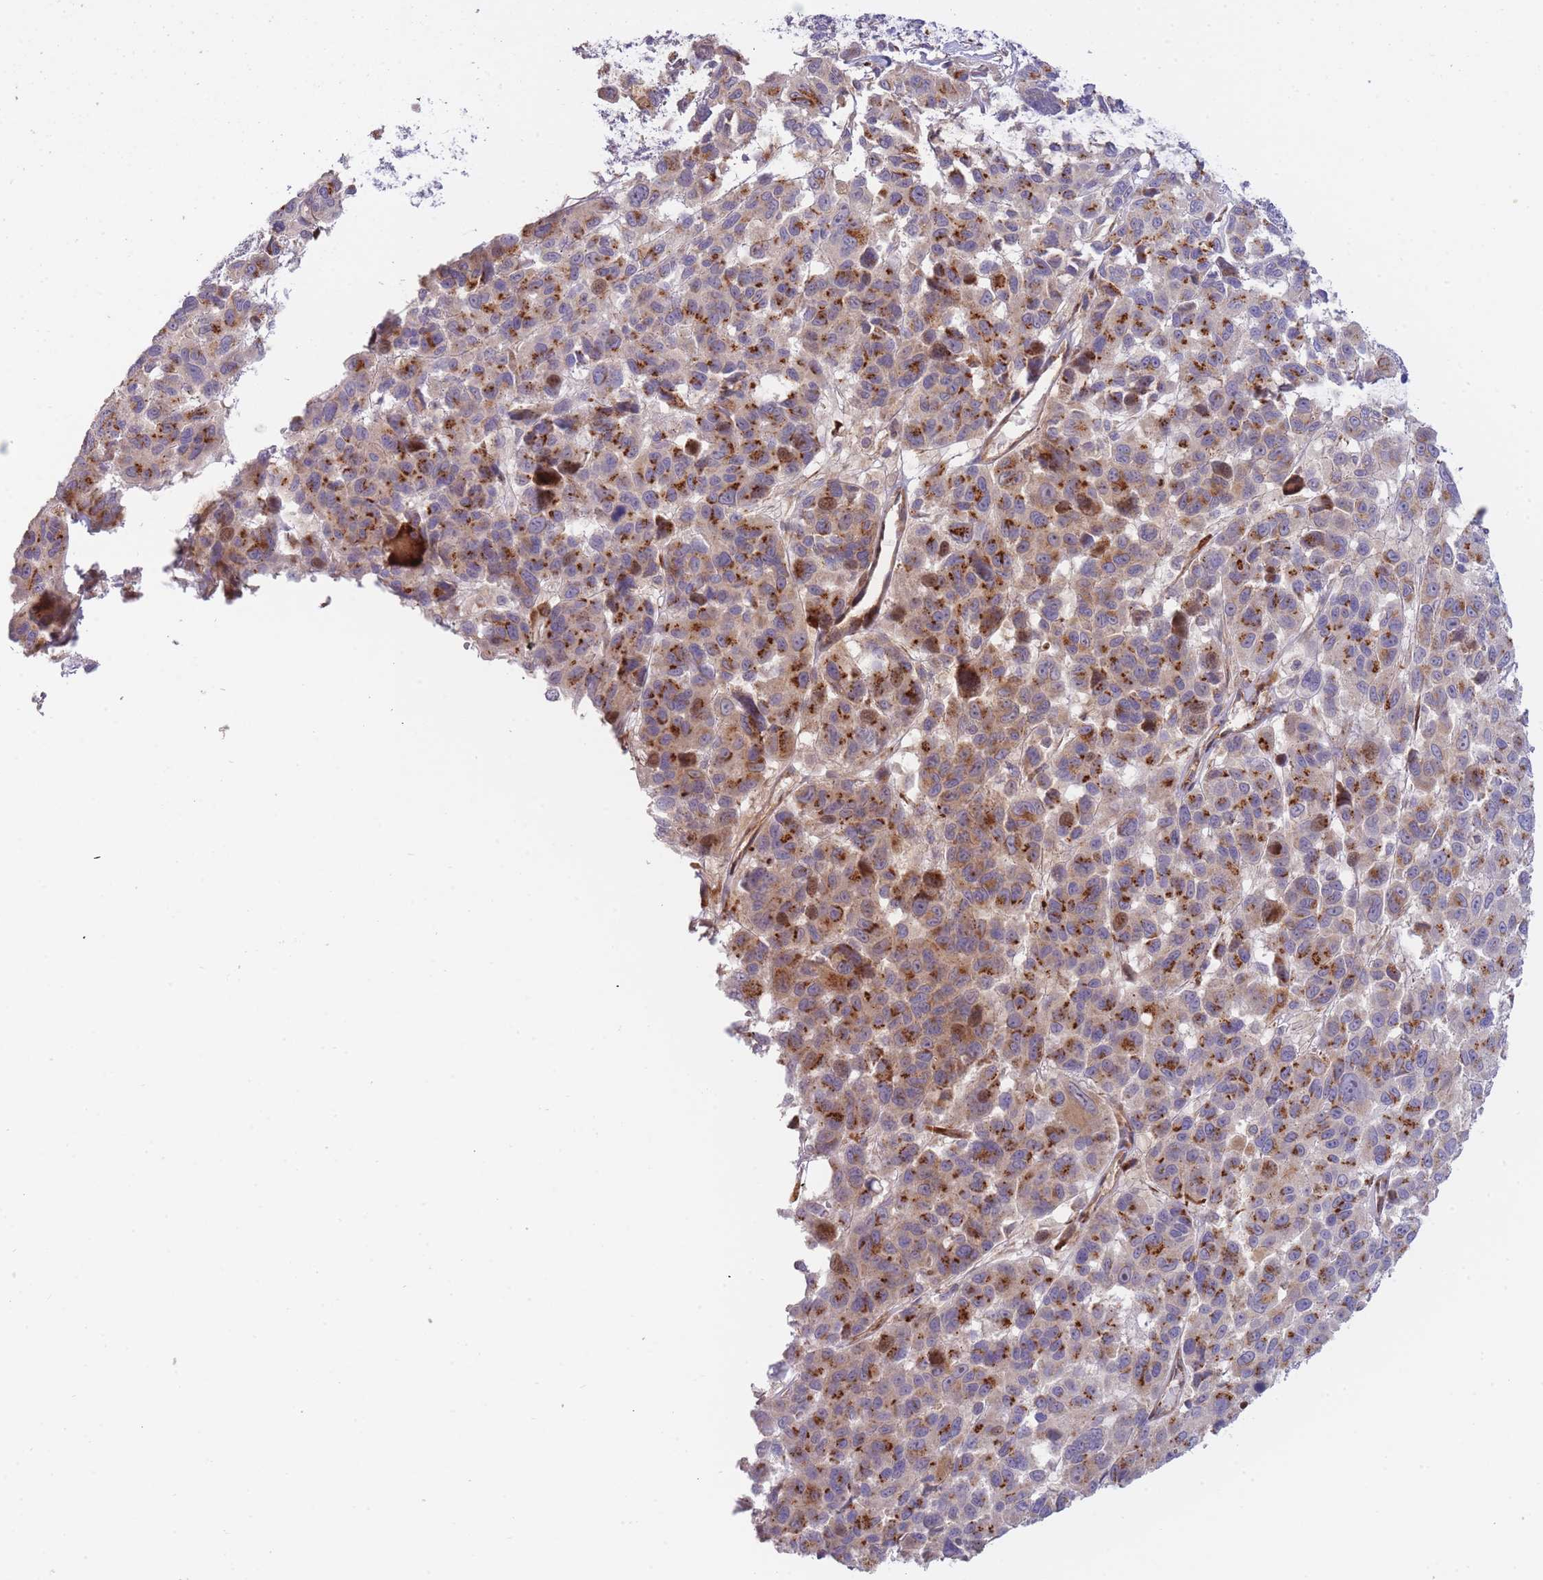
{"staining": {"intensity": "strong", "quantity": ">75%", "location": "cytoplasmic/membranous"}, "tissue": "melanoma", "cell_type": "Tumor cells", "image_type": "cancer", "snomed": [{"axis": "morphology", "description": "Malignant melanoma, NOS"}, {"axis": "topography", "description": "Skin"}], "caption": "This is an image of IHC staining of melanoma, which shows strong staining in the cytoplasmic/membranous of tumor cells.", "gene": "ATP5MC2", "patient": {"sex": "female", "age": 66}}